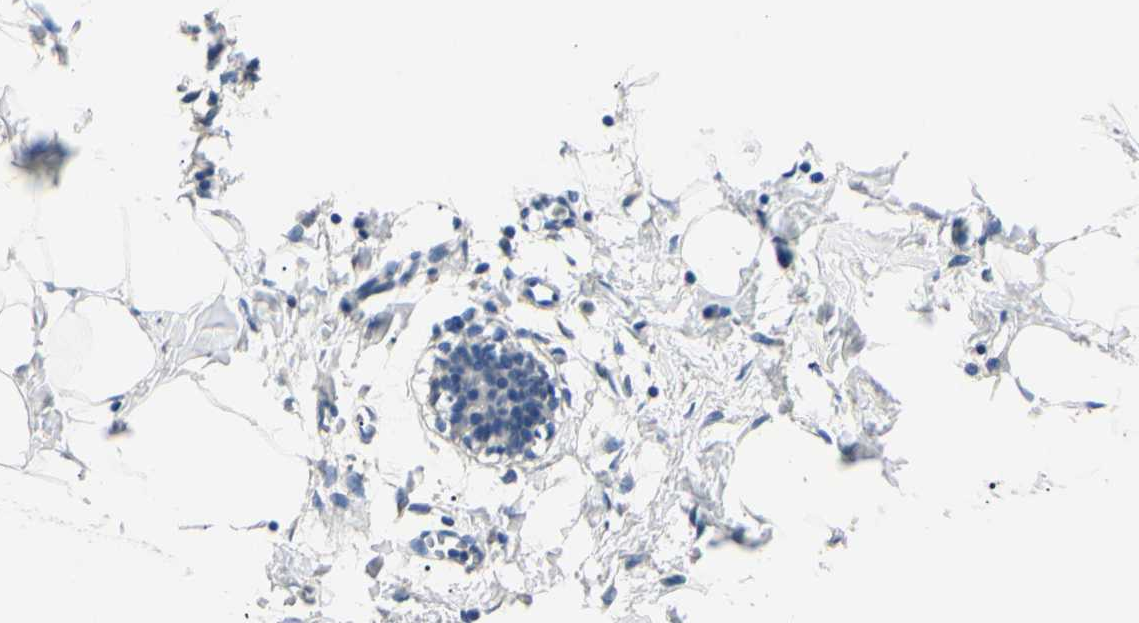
{"staining": {"intensity": "negative", "quantity": "none", "location": "none"}, "tissue": "breast", "cell_type": "Adipocytes", "image_type": "normal", "snomed": [{"axis": "morphology", "description": "Normal tissue, NOS"}, {"axis": "topography", "description": "Breast"}], "caption": "Immunohistochemistry (IHC) of benign breast demonstrates no expression in adipocytes. Nuclei are stained in blue.", "gene": "EPN1", "patient": {"sex": "female", "age": 27}}